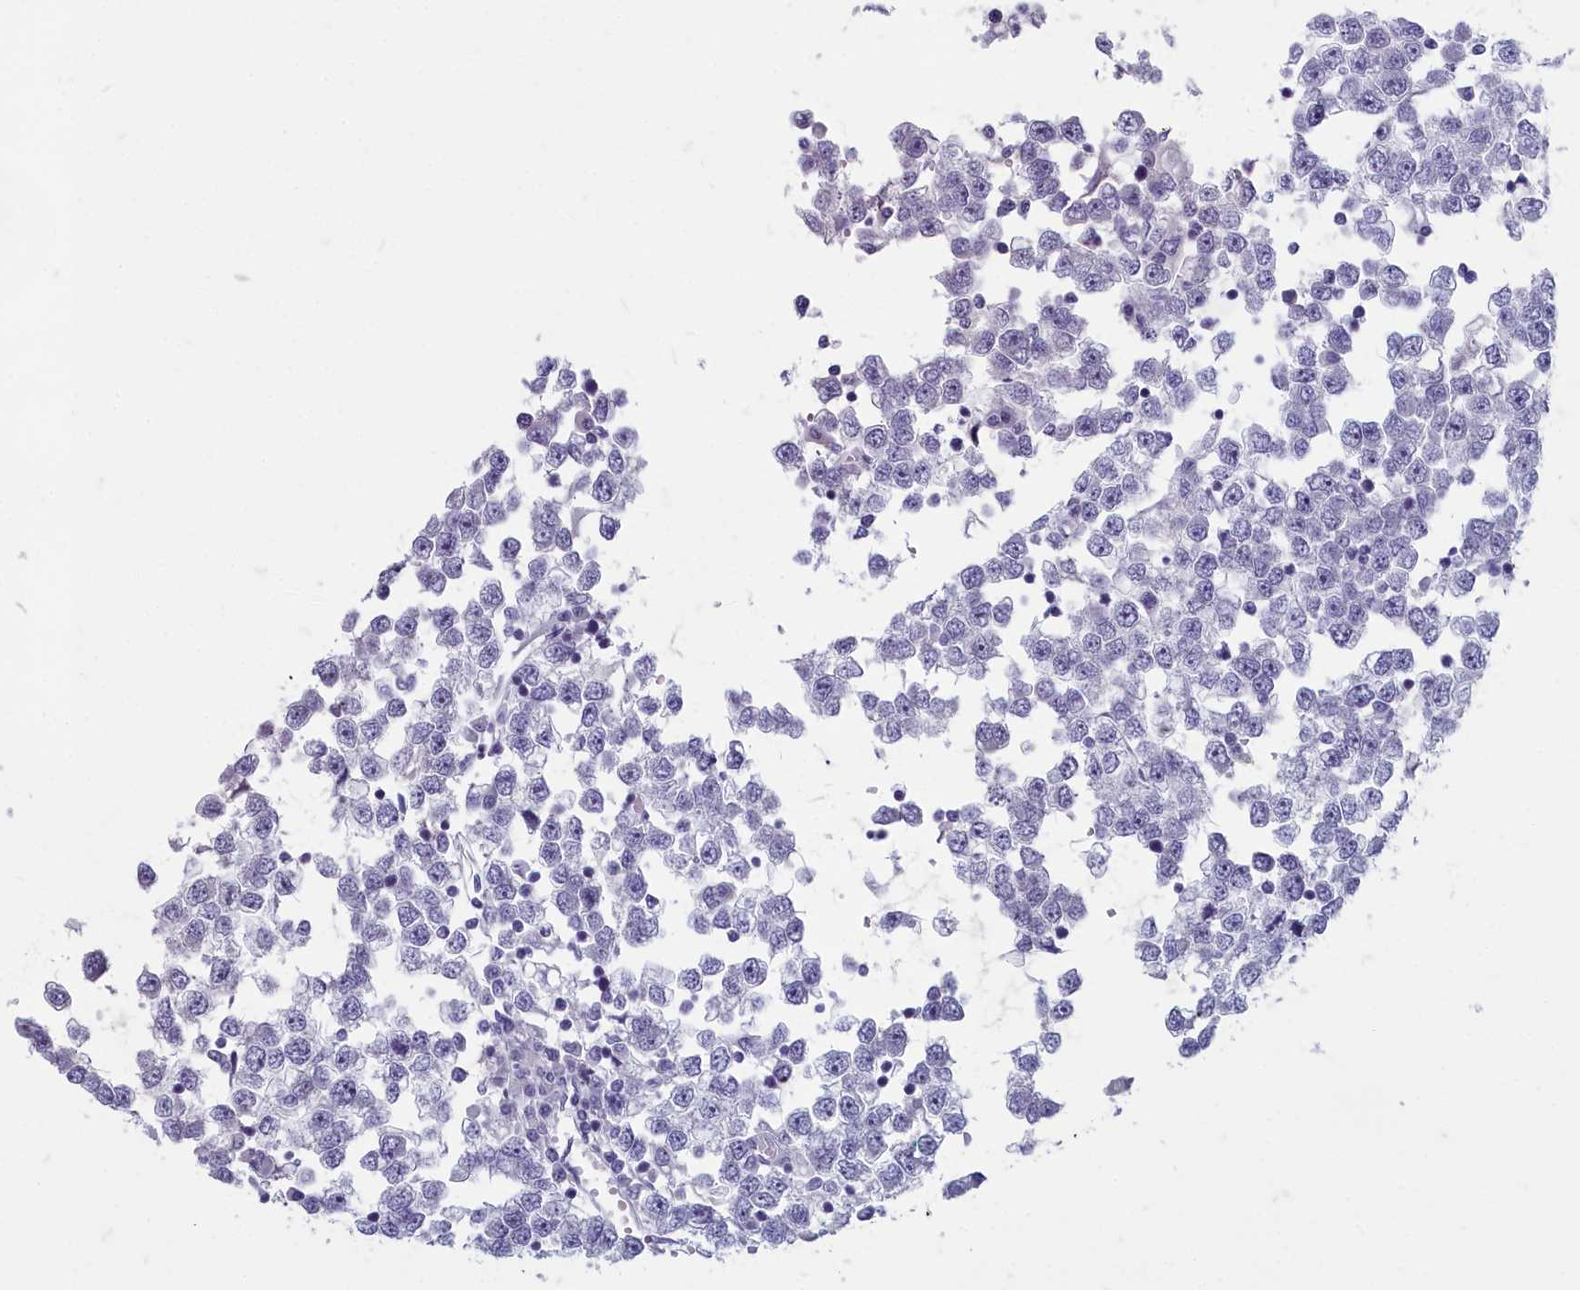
{"staining": {"intensity": "negative", "quantity": "none", "location": "none"}, "tissue": "testis cancer", "cell_type": "Tumor cells", "image_type": "cancer", "snomed": [{"axis": "morphology", "description": "Seminoma, NOS"}, {"axis": "topography", "description": "Testis"}], "caption": "The immunohistochemistry photomicrograph has no significant positivity in tumor cells of testis seminoma tissue.", "gene": "INSYN2A", "patient": {"sex": "male", "age": 65}}